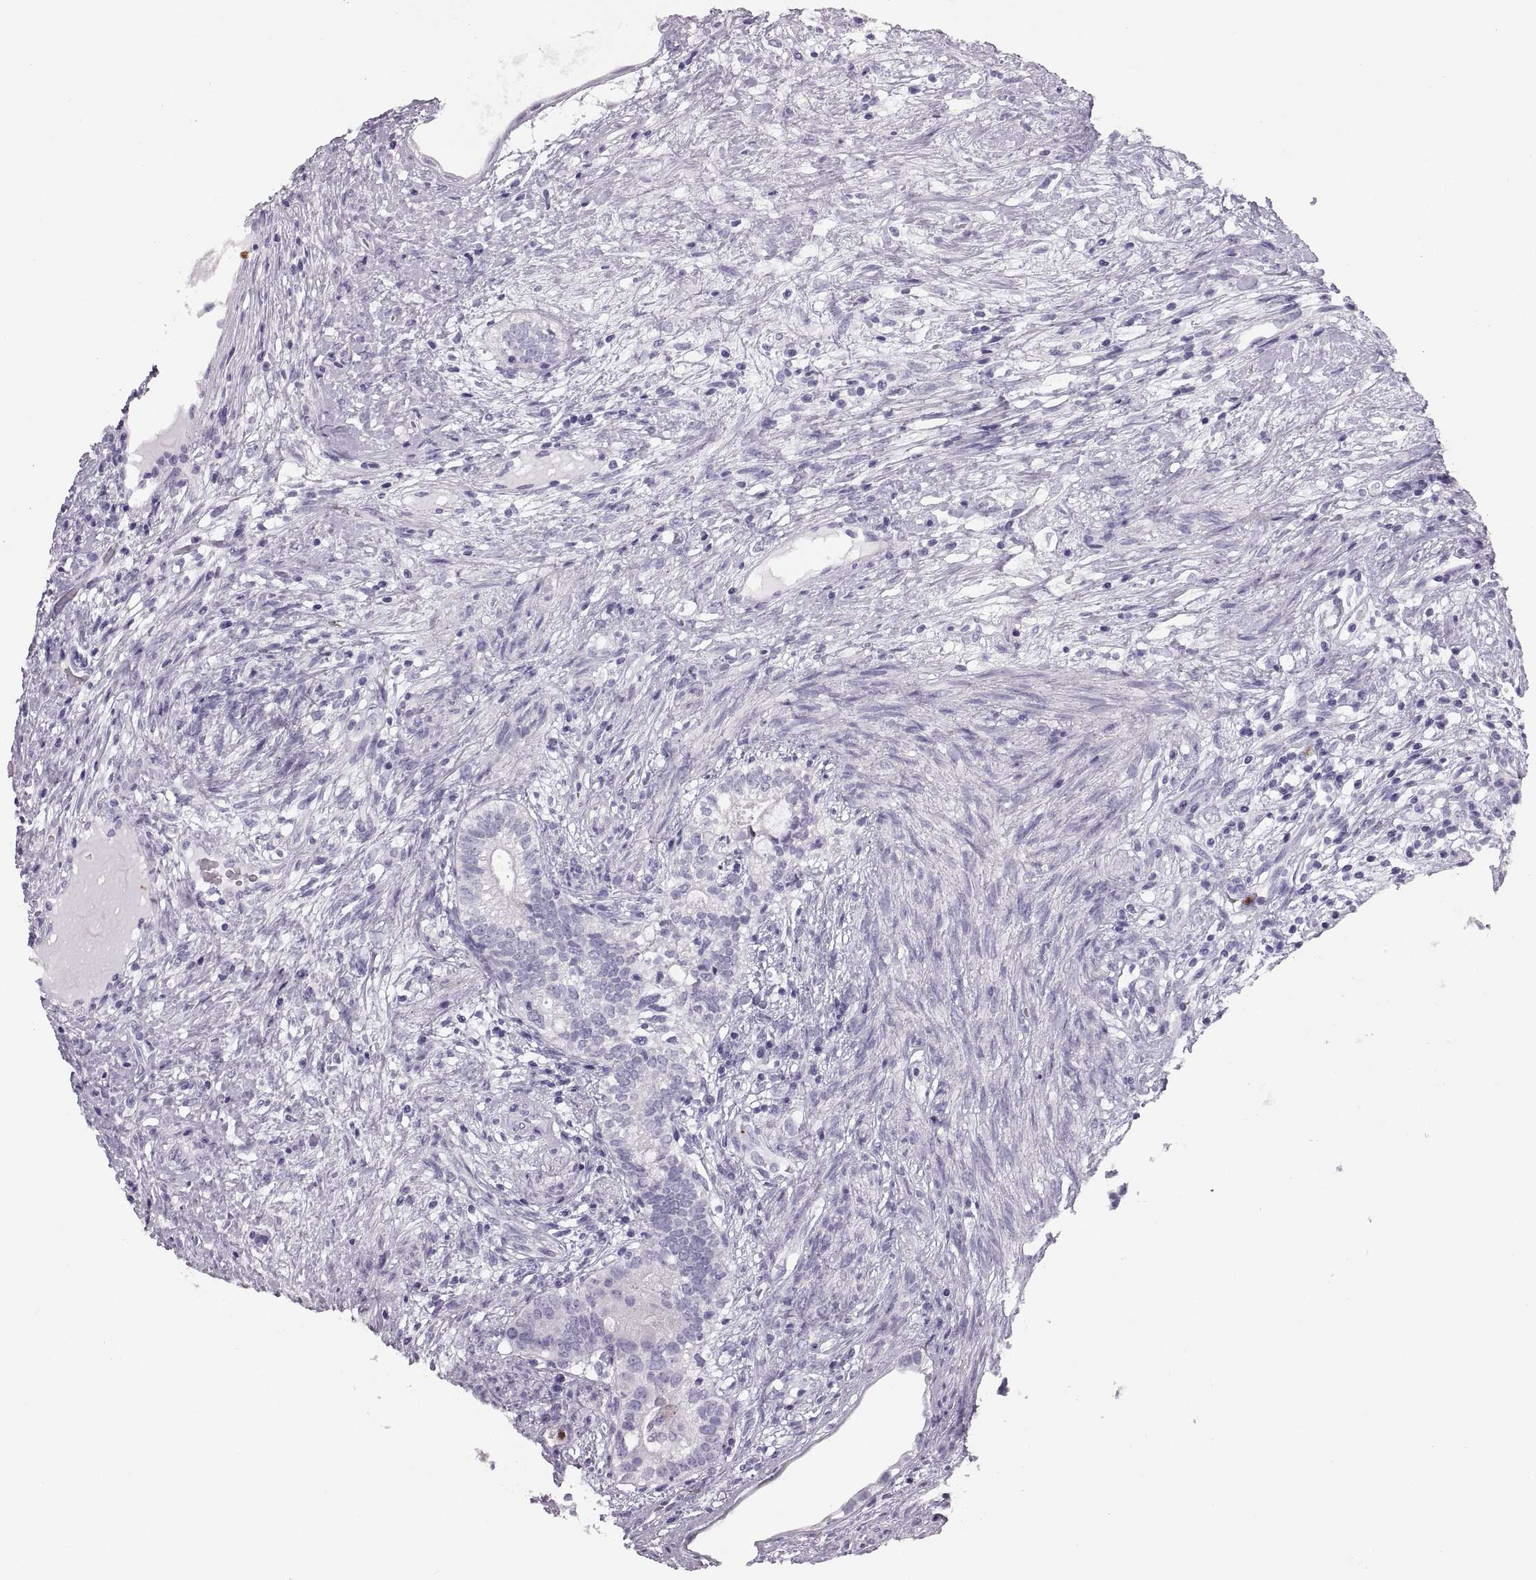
{"staining": {"intensity": "negative", "quantity": "none", "location": "none"}, "tissue": "testis cancer", "cell_type": "Tumor cells", "image_type": "cancer", "snomed": [{"axis": "morphology", "description": "Seminoma, NOS"}, {"axis": "morphology", "description": "Carcinoma, Embryonal, NOS"}, {"axis": "topography", "description": "Testis"}], "caption": "This is a image of immunohistochemistry (IHC) staining of testis seminoma, which shows no staining in tumor cells. (IHC, brightfield microscopy, high magnification).", "gene": "MILR1", "patient": {"sex": "male", "age": 41}}